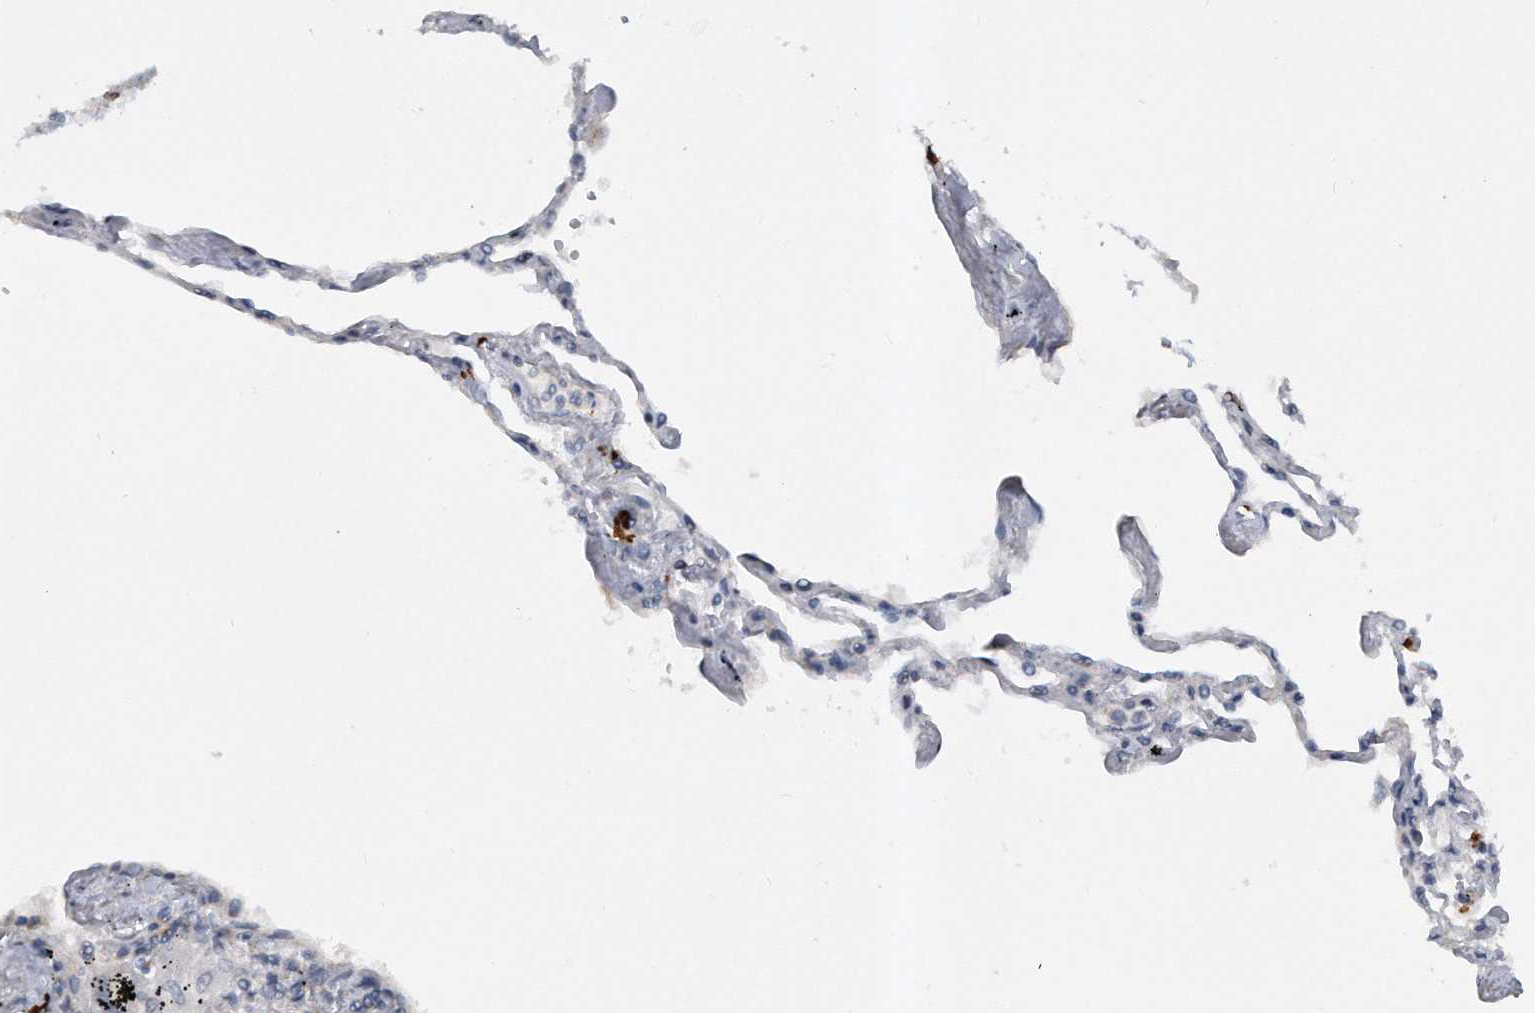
{"staining": {"intensity": "strong", "quantity": "<25%", "location": "cytoplasmic/membranous"}, "tissue": "lung", "cell_type": "Alveolar cells", "image_type": "normal", "snomed": [{"axis": "morphology", "description": "Normal tissue, NOS"}, {"axis": "topography", "description": "Lung"}], "caption": "An immunohistochemistry (IHC) histopathology image of normal tissue is shown. Protein staining in brown highlights strong cytoplasmic/membranous positivity in lung within alveolar cells. Using DAB (3,3'-diaminobenzidine) (brown) and hematoxylin (blue) stains, captured at high magnification using brightfield microscopy.", "gene": "PGBD2", "patient": {"sex": "female", "age": 67}}